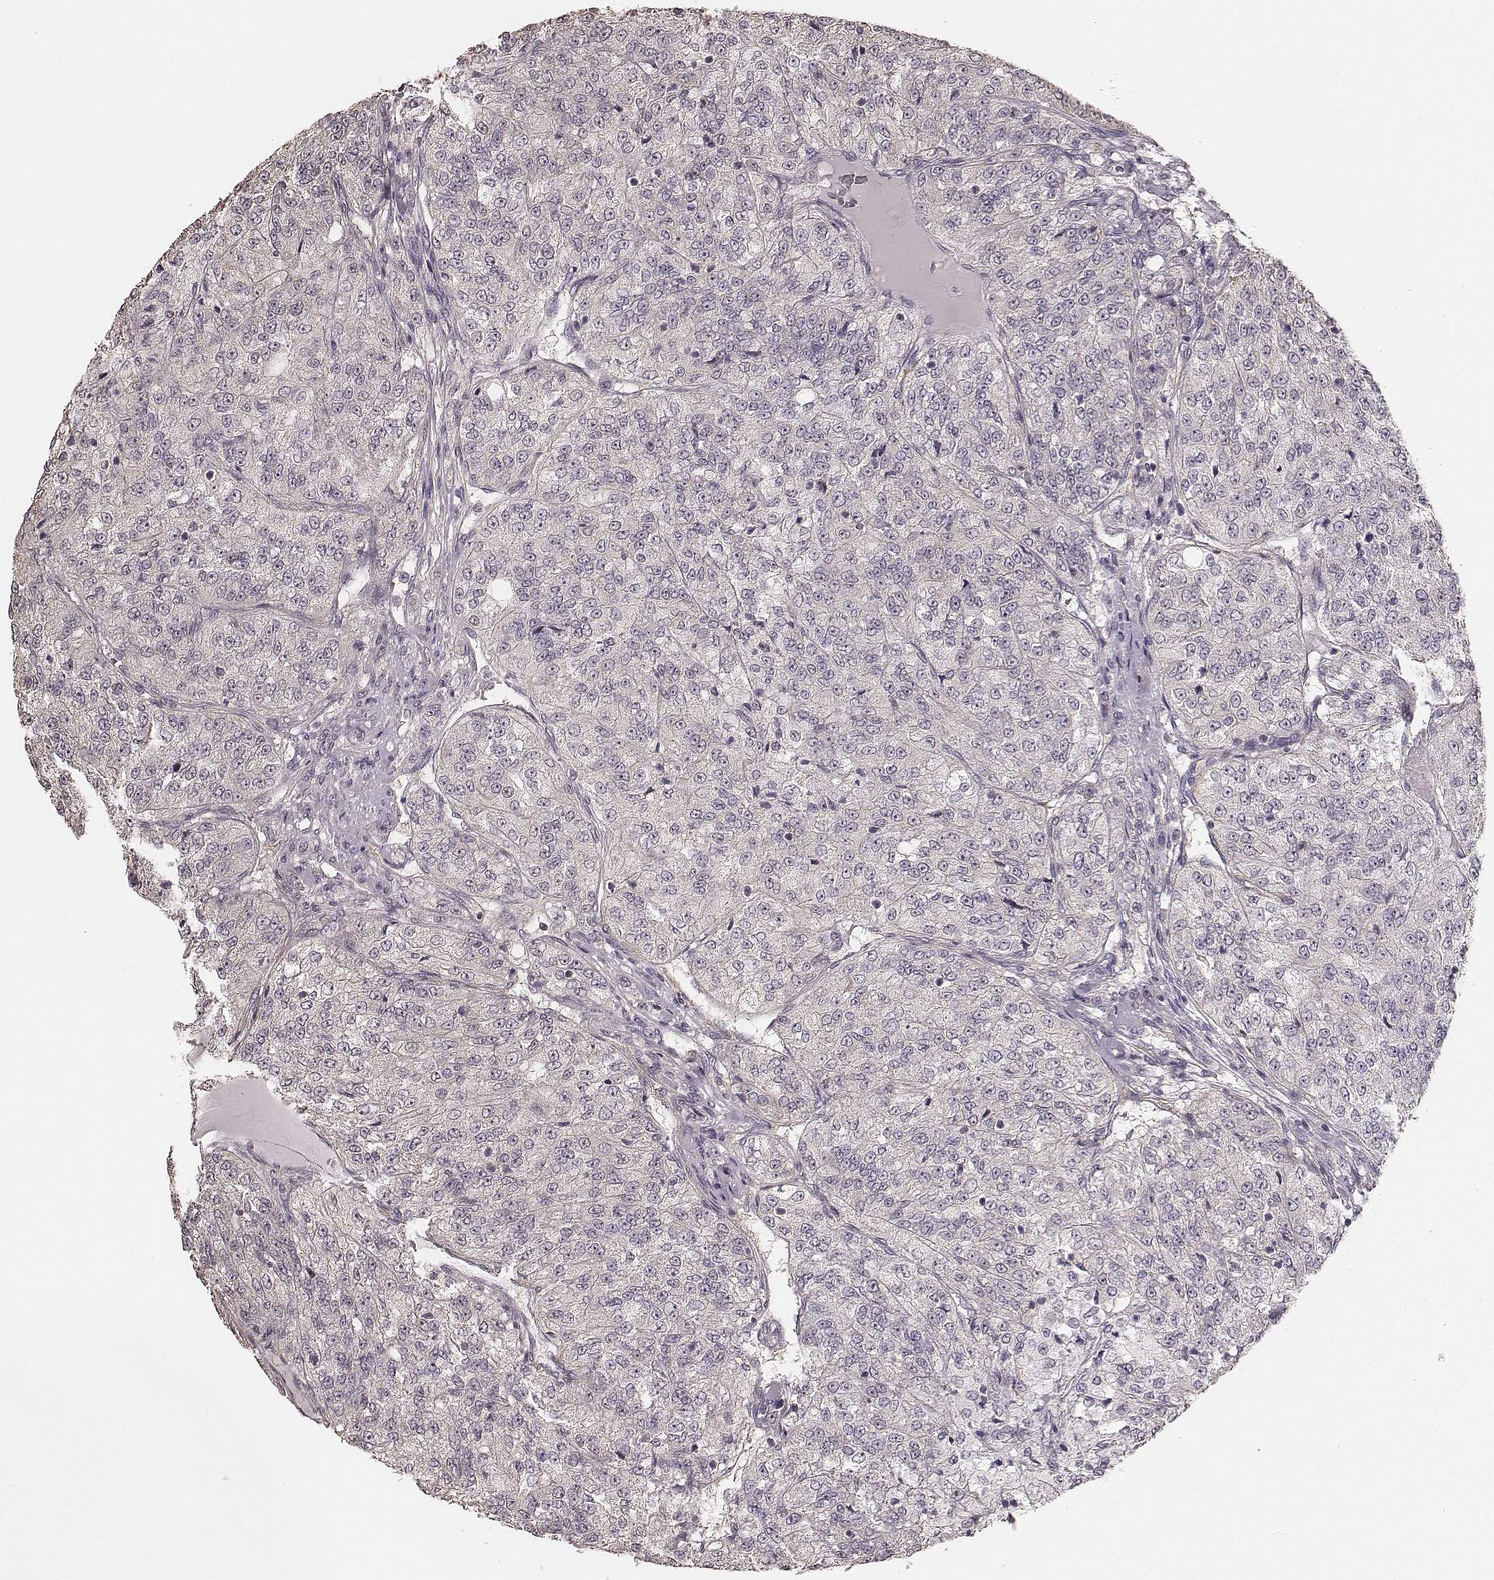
{"staining": {"intensity": "negative", "quantity": "none", "location": "none"}, "tissue": "renal cancer", "cell_type": "Tumor cells", "image_type": "cancer", "snomed": [{"axis": "morphology", "description": "Adenocarcinoma, NOS"}, {"axis": "topography", "description": "Kidney"}], "caption": "Immunohistochemical staining of renal cancer (adenocarcinoma) shows no significant staining in tumor cells. (DAB (3,3'-diaminobenzidine) IHC with hematoxylin counter stain).", "gene": "LY6K", "patient": {"sex": "female", "age": 63}}